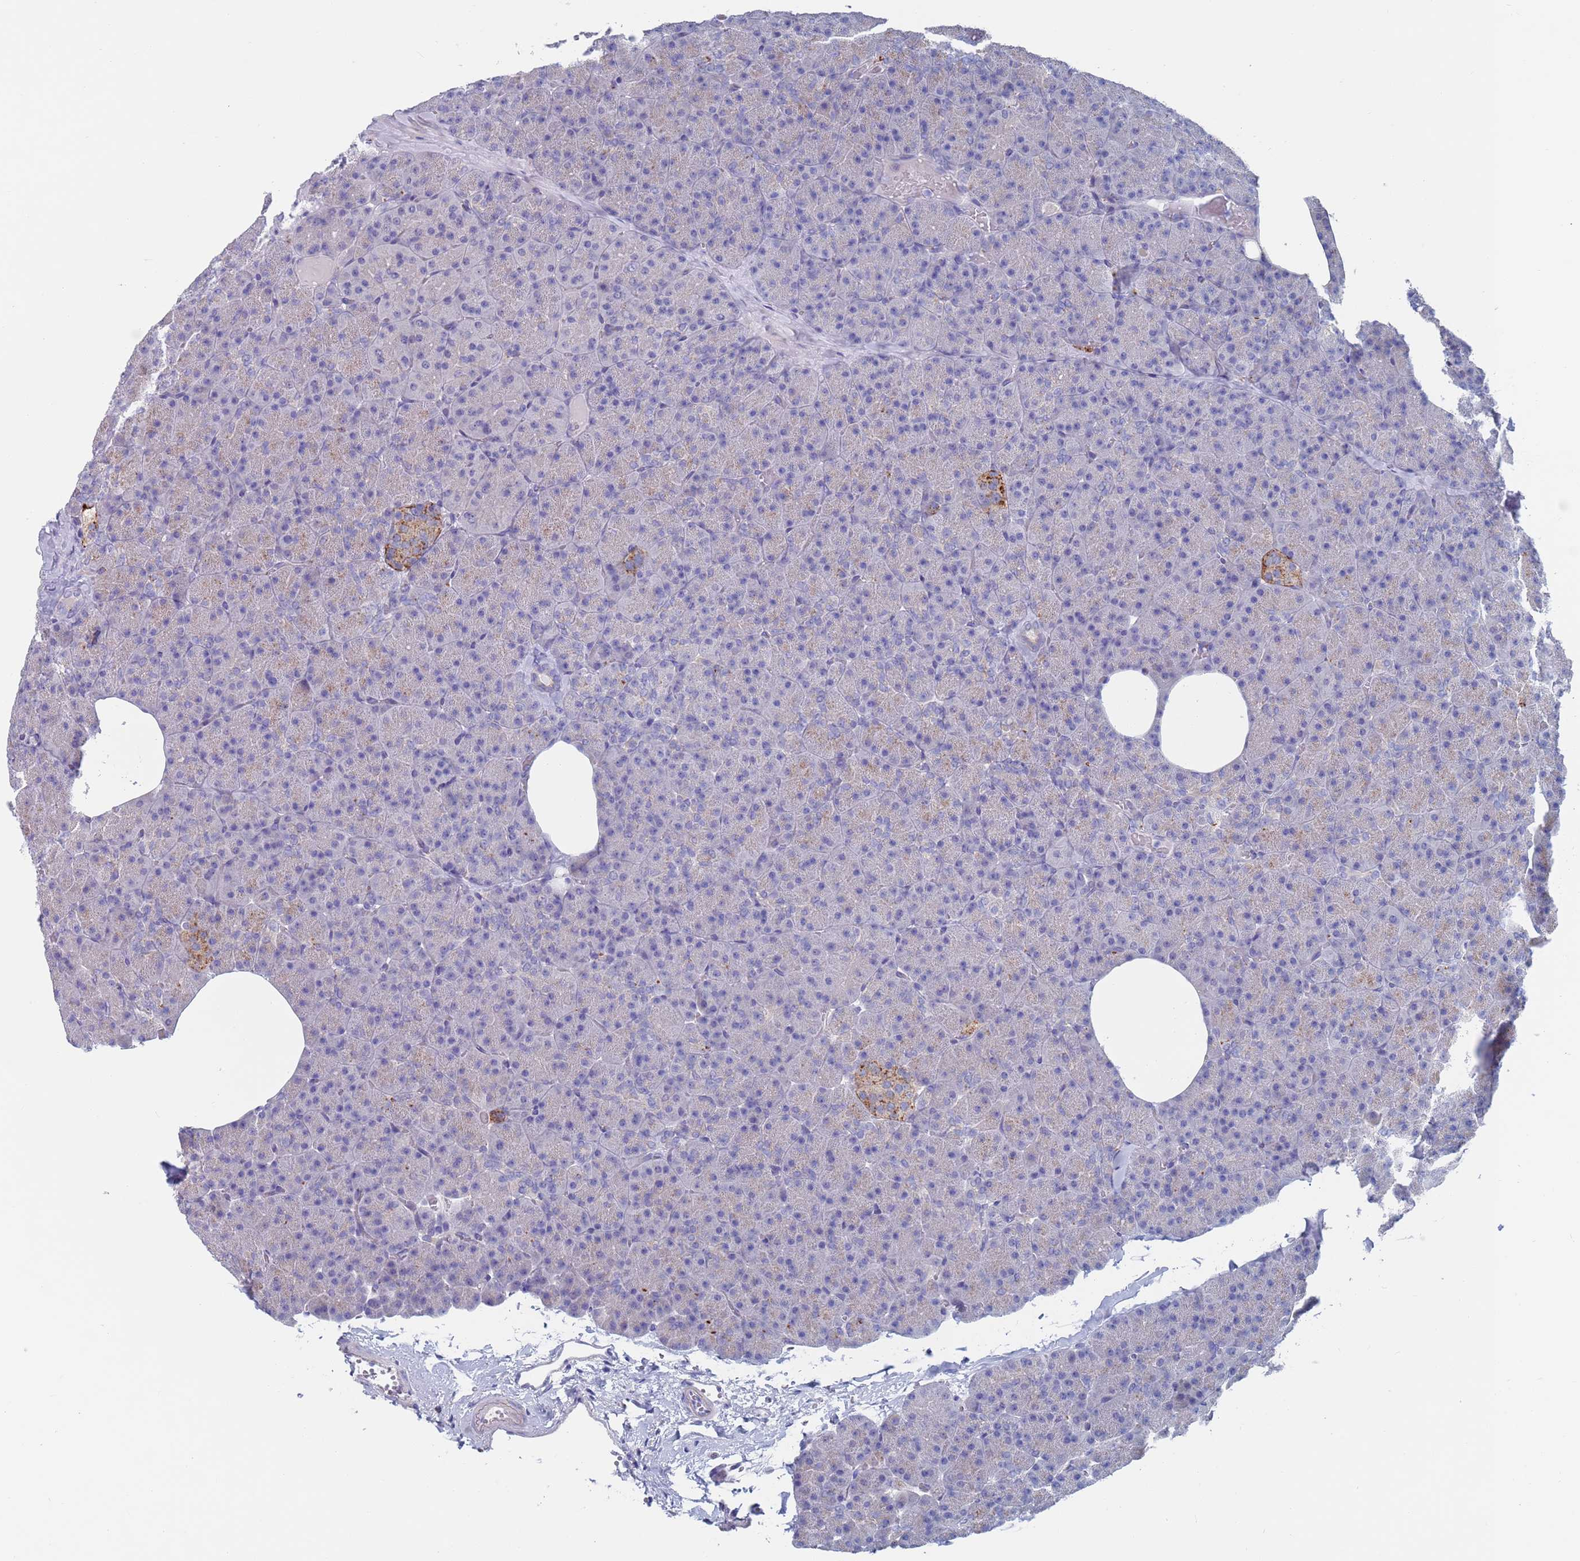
{"staining": {"intensity": "negative", "quantity": "none", "location": "none"}, "tissue": "pancreas", "cell_type": "Exocrine glandular cells", "image_type": "normal", "snomed": [{"axis": "morphology", "description": "Normal tissue, NOS"}, {"axis": "morphology", "description": "Carcinoid, malignant, NOS"}, {"axis": "topography", "description": "Pancreas"}], "caption": "DAB immunohistochemical staining of normal pancreas displays no significant positivity in exocrine glandular cells. The staining is performed using DAB (3,3'-diaminobenzidine) brown chromogen with nuclei counter-stained in using hematoxylin.", "gene": "FUCA1", "patient": {"sex": "female", "age": 35}}